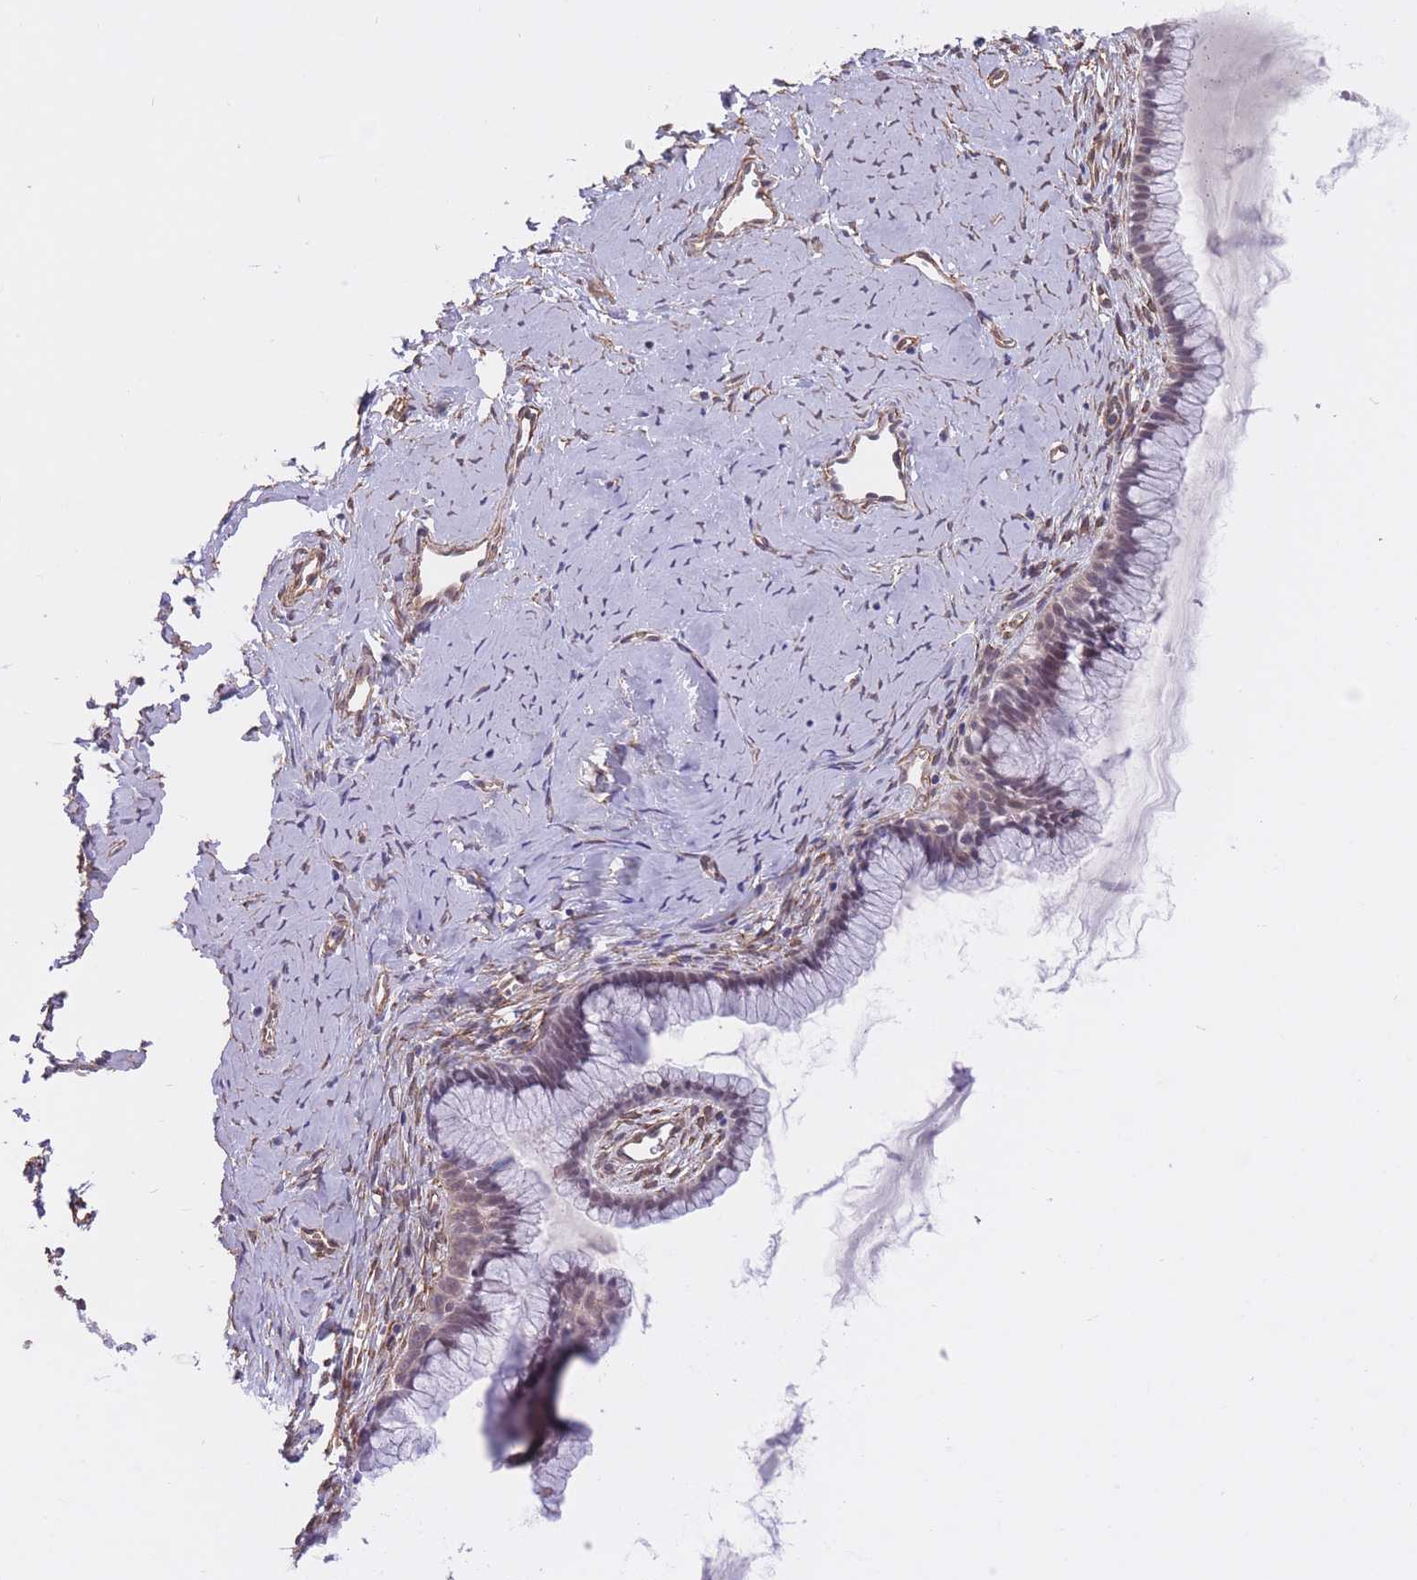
{"staining": {"intensity": "weak", "quantity": "<25%", "location": "nuclear"}, "tissue": "cervix", "cell_type": "Glandular cells", "image_type": "normal", "snomed": [{"axis": "morphology", "description": "Normal tissue, NOS"}, {"axis": "topography", "description": "Cervix"}], "caption": "This image is of unremarkable cervix stained with immunohistochemistry to label a protein in brown with the nuclei are counter-stained blue. There is no positivity in glandular cells.", "gene": "QTRT1", "patient": {"sex": "female", "age": 40}}